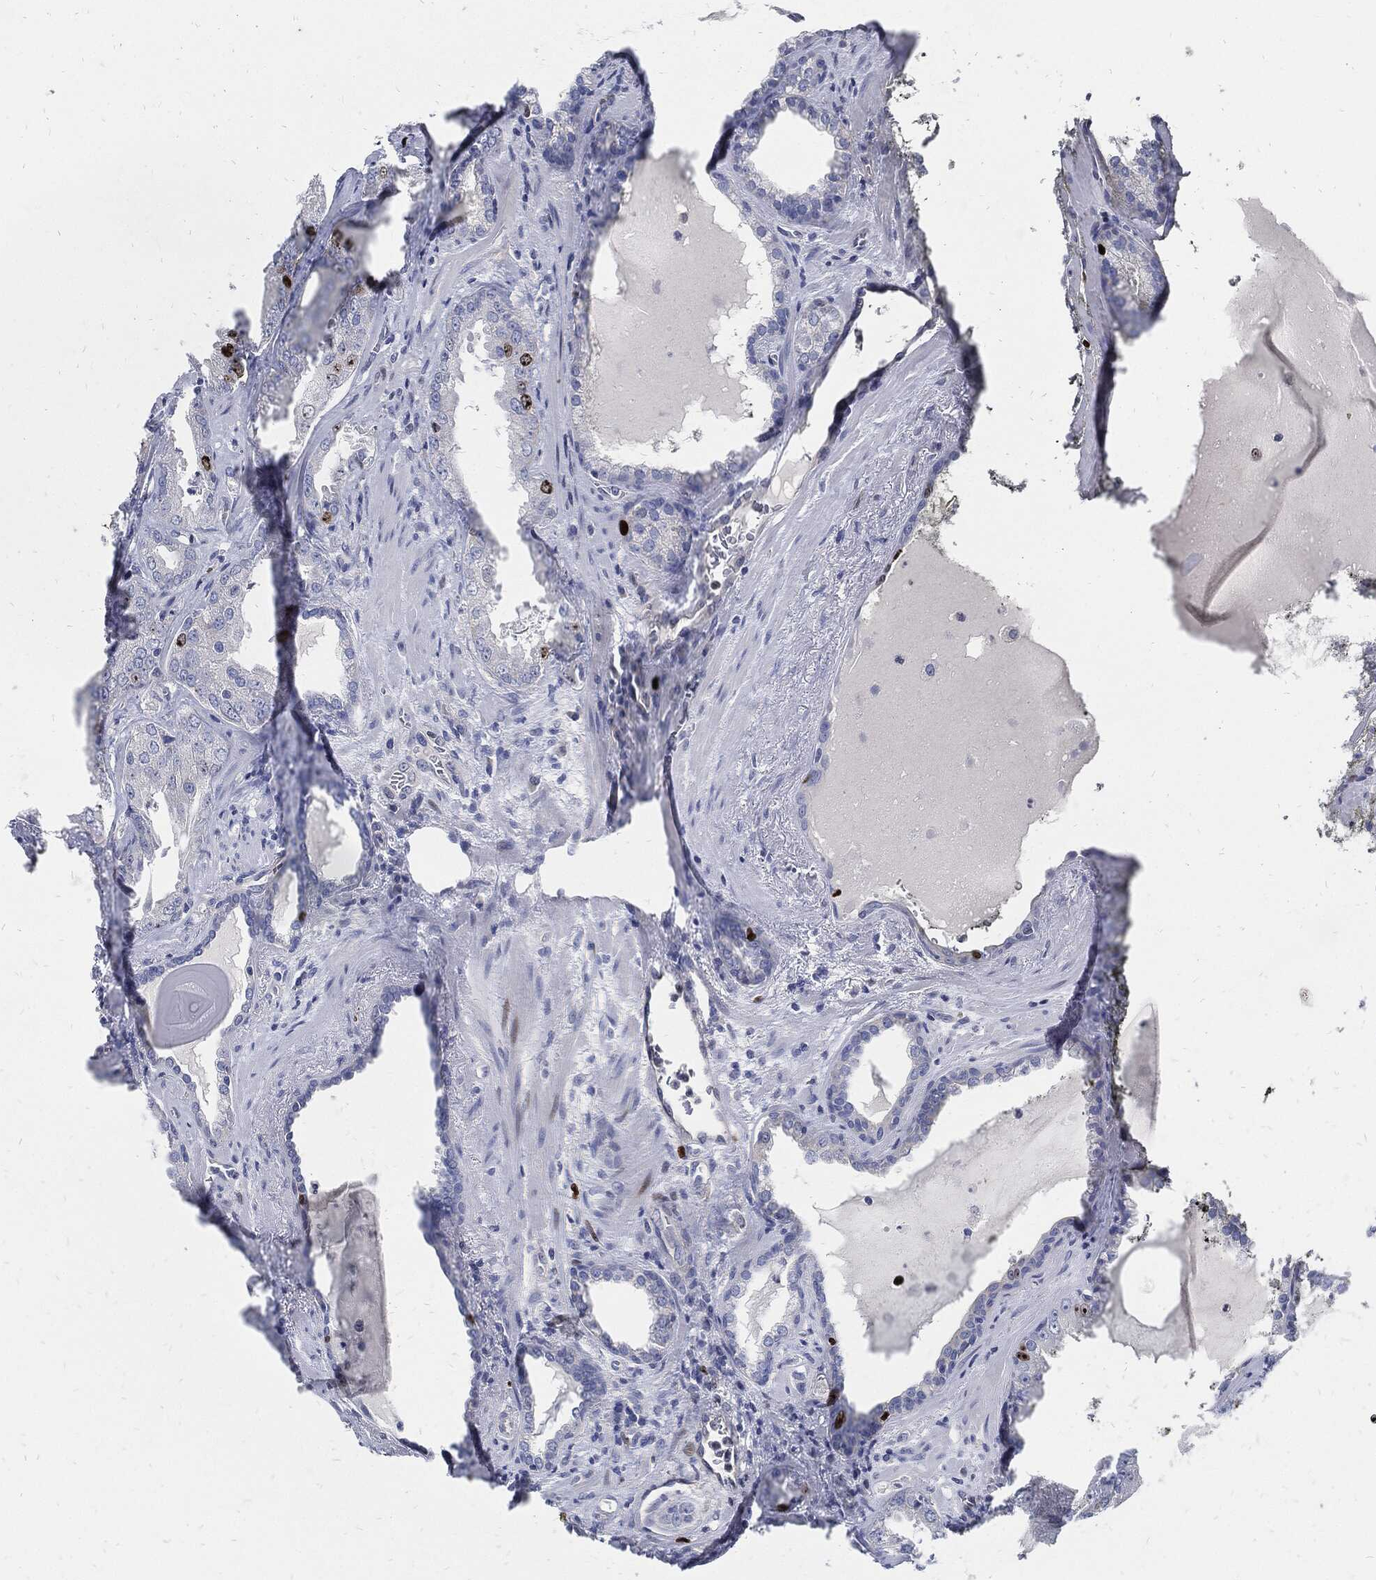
{"staining": {"intensity": "strong", "quantity": "<25%", "location": "nuclear"}, "tissue": "prostate cancer", "cell_type": "Tumor cells", "image_type": "cancer", "snomed": [{"axis": "morphology", "description": "Adenocarcinoma, Low grade"}, {"axis": "topography", "description": "Prostate"}], "caption": "Strong nuclear protein staining is seen in approximately <25% of tumor cells in prostate cancer.", "gene": "MKI67", "patient": {"sex": "male", "age": 62}}